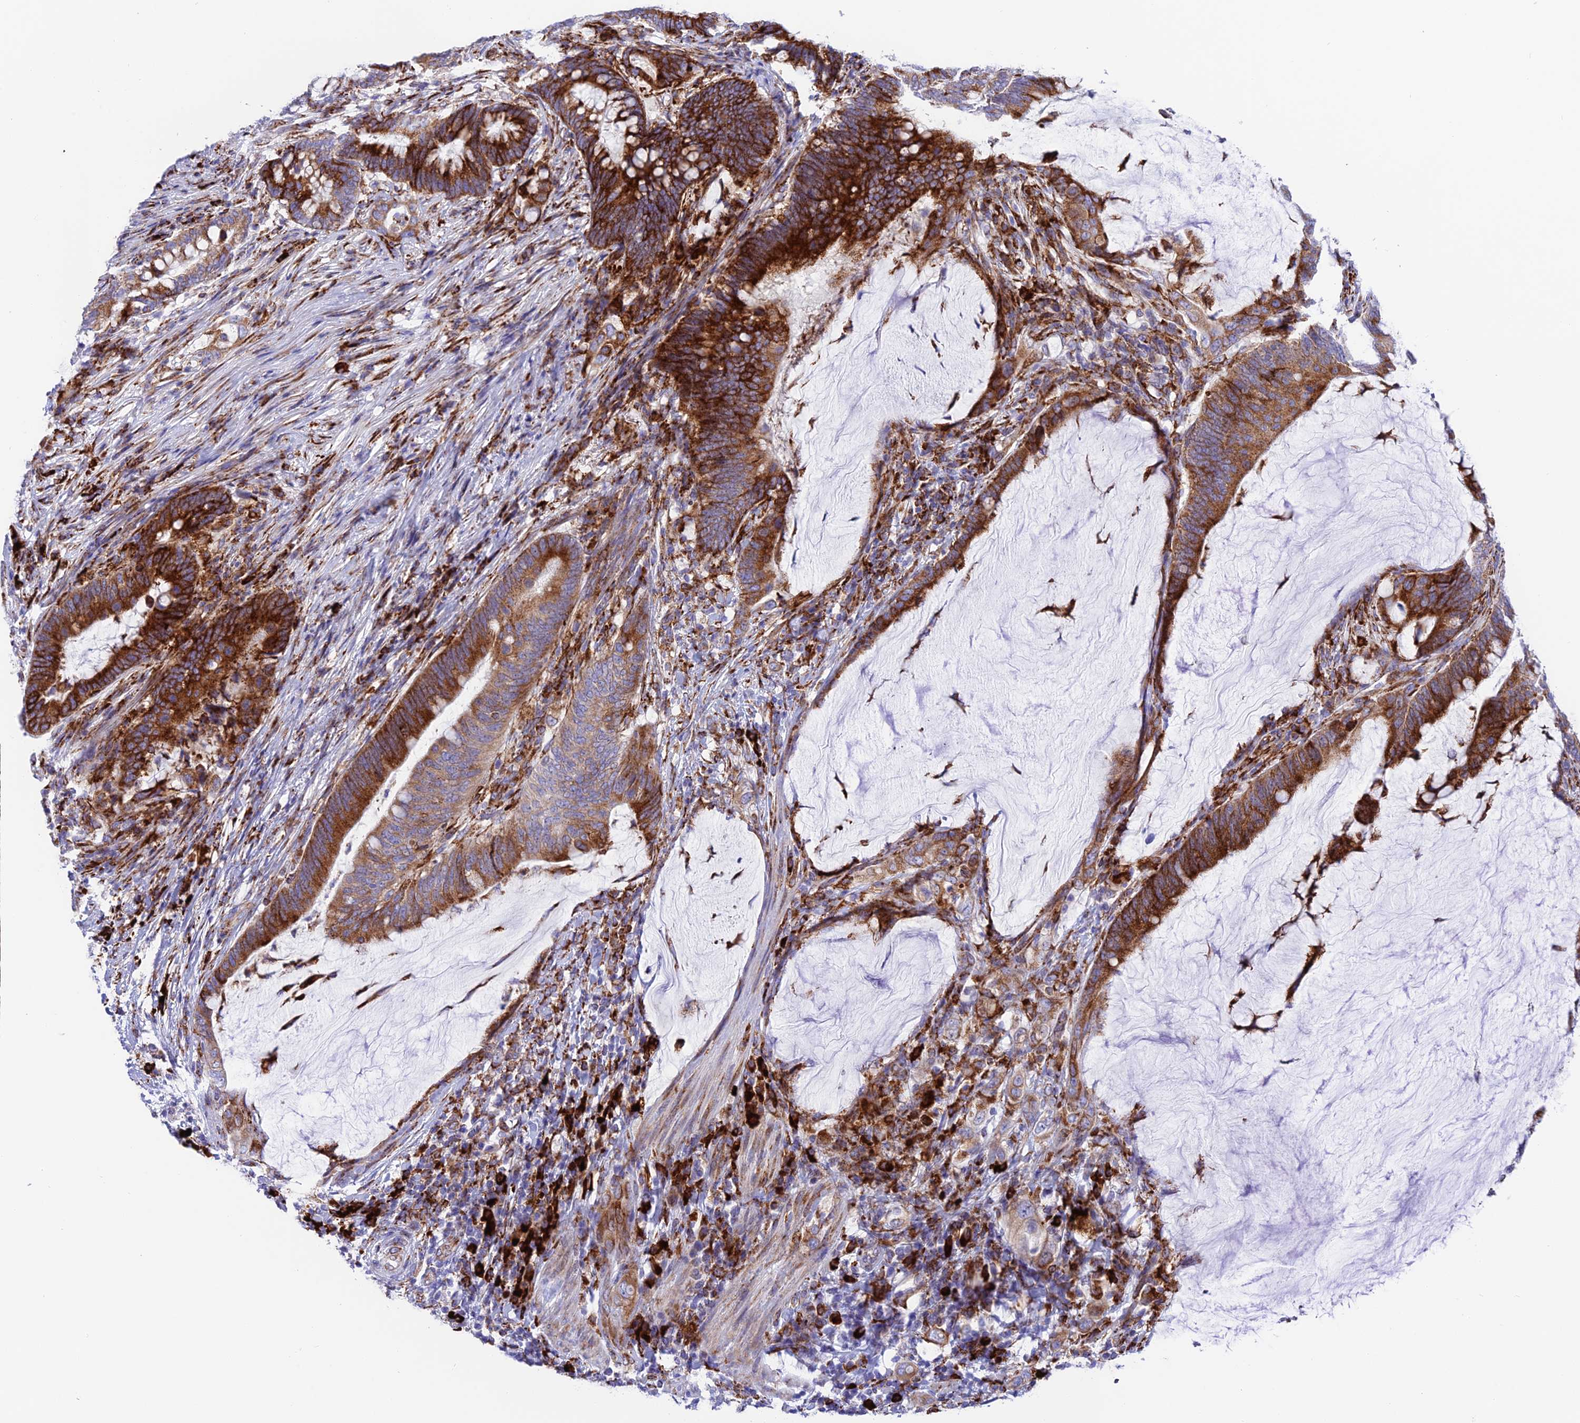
{"staining": {"intensity": "strong", "quantity": ">75%", "location": "cytoplasmic/membranous"}, "tissue": "colorectal cancer", "cell_type": "Tumor cells", "image_type": "cancer", "snomed": [{"axis": "morphology", "description": "Adenocarcinoma, NOS"}, {"axis": "topography", "description": "Colon"}], "caption": "Immunohistochemistry photomicrograph of neoplastic tissue: colorectal cancer stained using immunohistochemistry shows high levels of strong protein expression localized specifically in the cytoplasmic/membranous of tumor cells, appearing as a cytoplasmic/membranous brown color.", "gene": "TUBGCP6", "patient": {"sex": "female", "age": 66}}